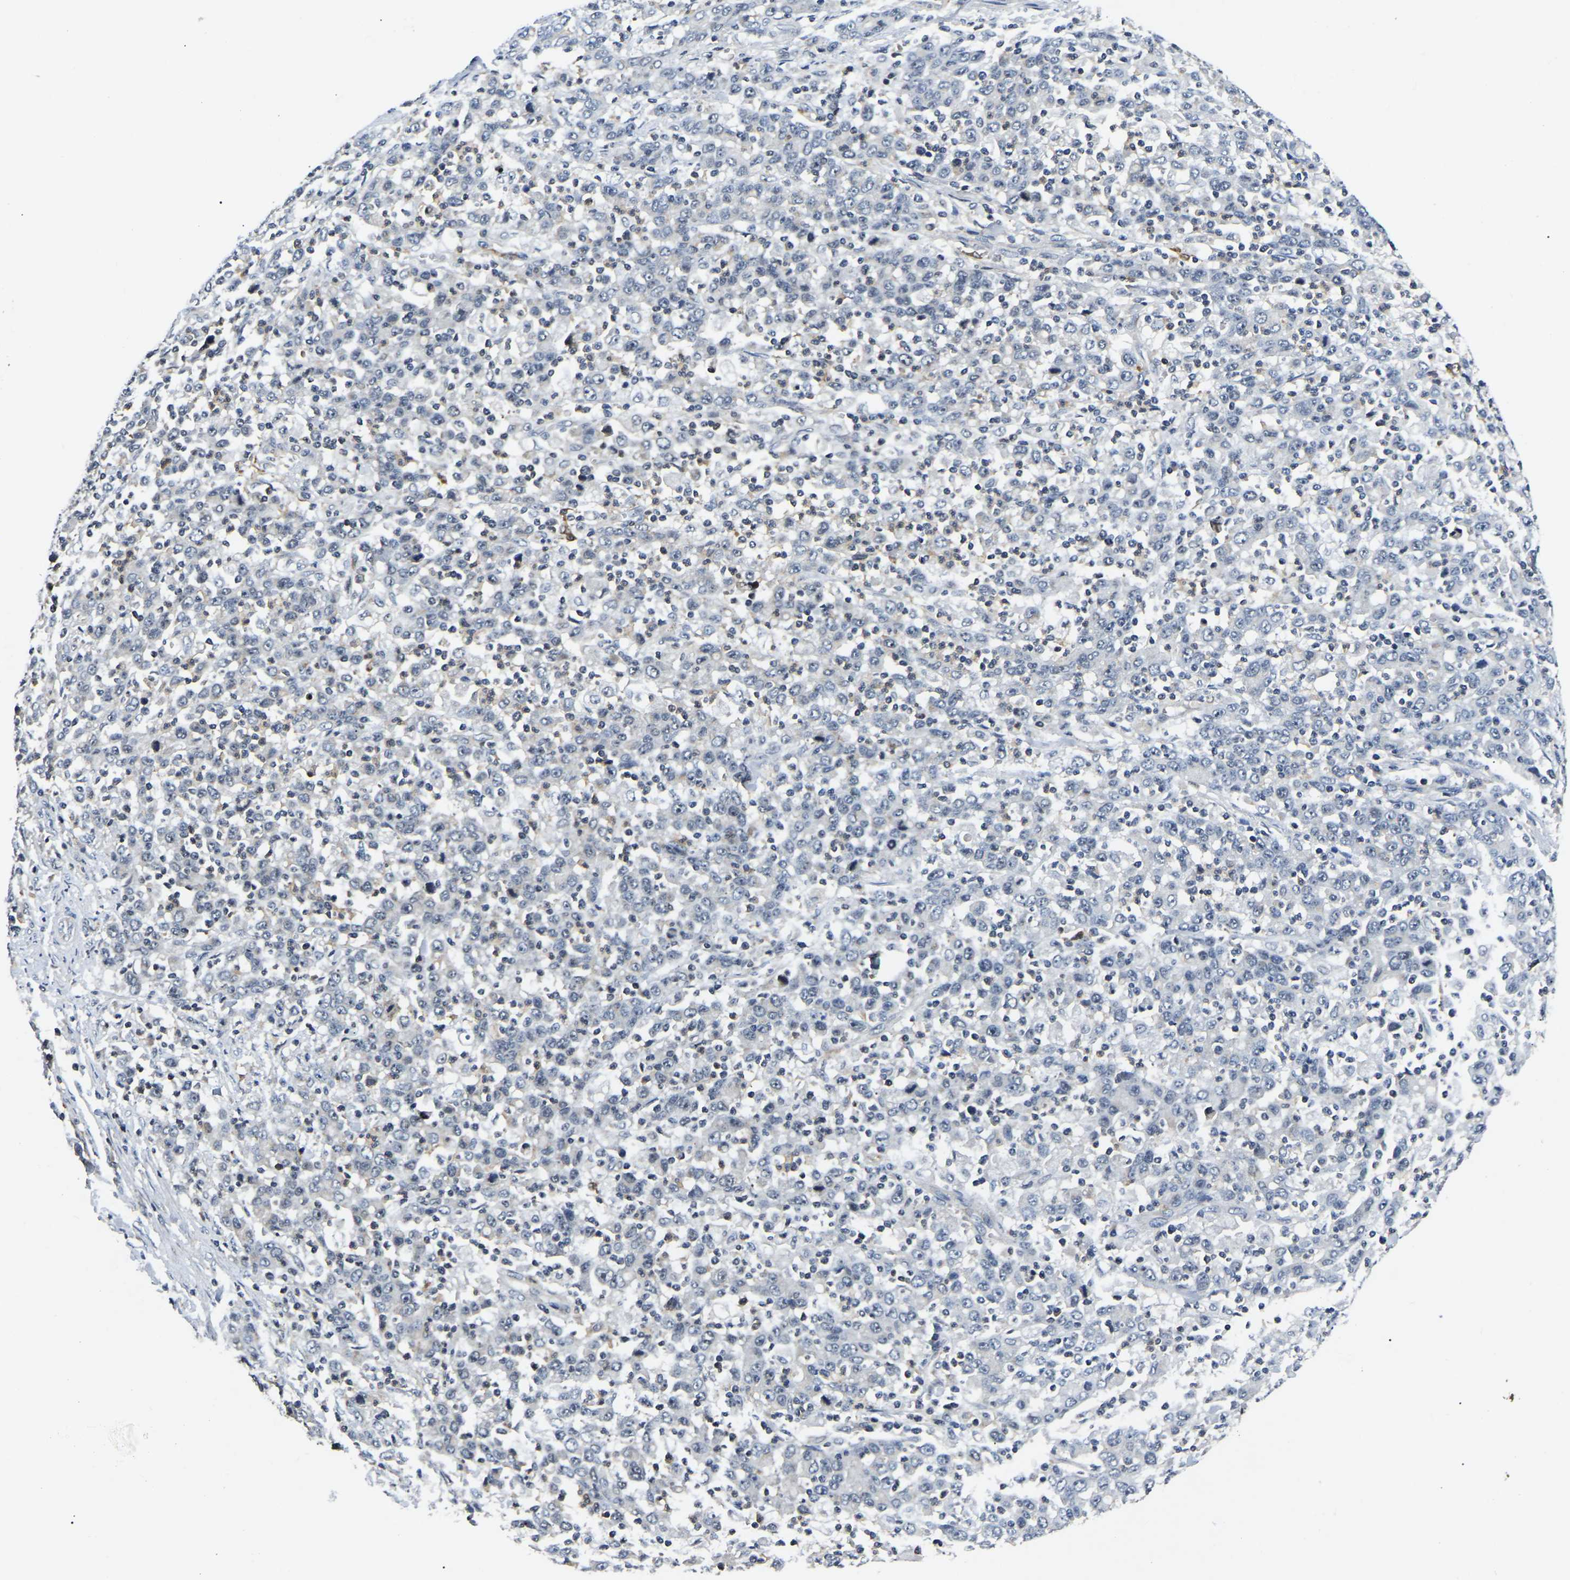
{"staining": {"intensity": "negative", "quantity": "none", "location": "none"}, "tissue": "stomach cancer", "cell_type": "Tumor cells", "image_type": "cancer", "snomed": [{"axis": "morphology", "description": "Adenocarcinoma, NOS"}, {"axis": "topography", "description": "Stomach, upper"}], "caption": "High power microscopy micrograph of an IHC image of stomach adenocarcinoma, revealing no significant positivity in tumor cells. (DAB (3,3'-diaminobenzidine) immunohistochemistry (IHC) with hematoxylin counter stain).", "gene": "RBM28", "patient": {"sex": "male", "age": 69}}